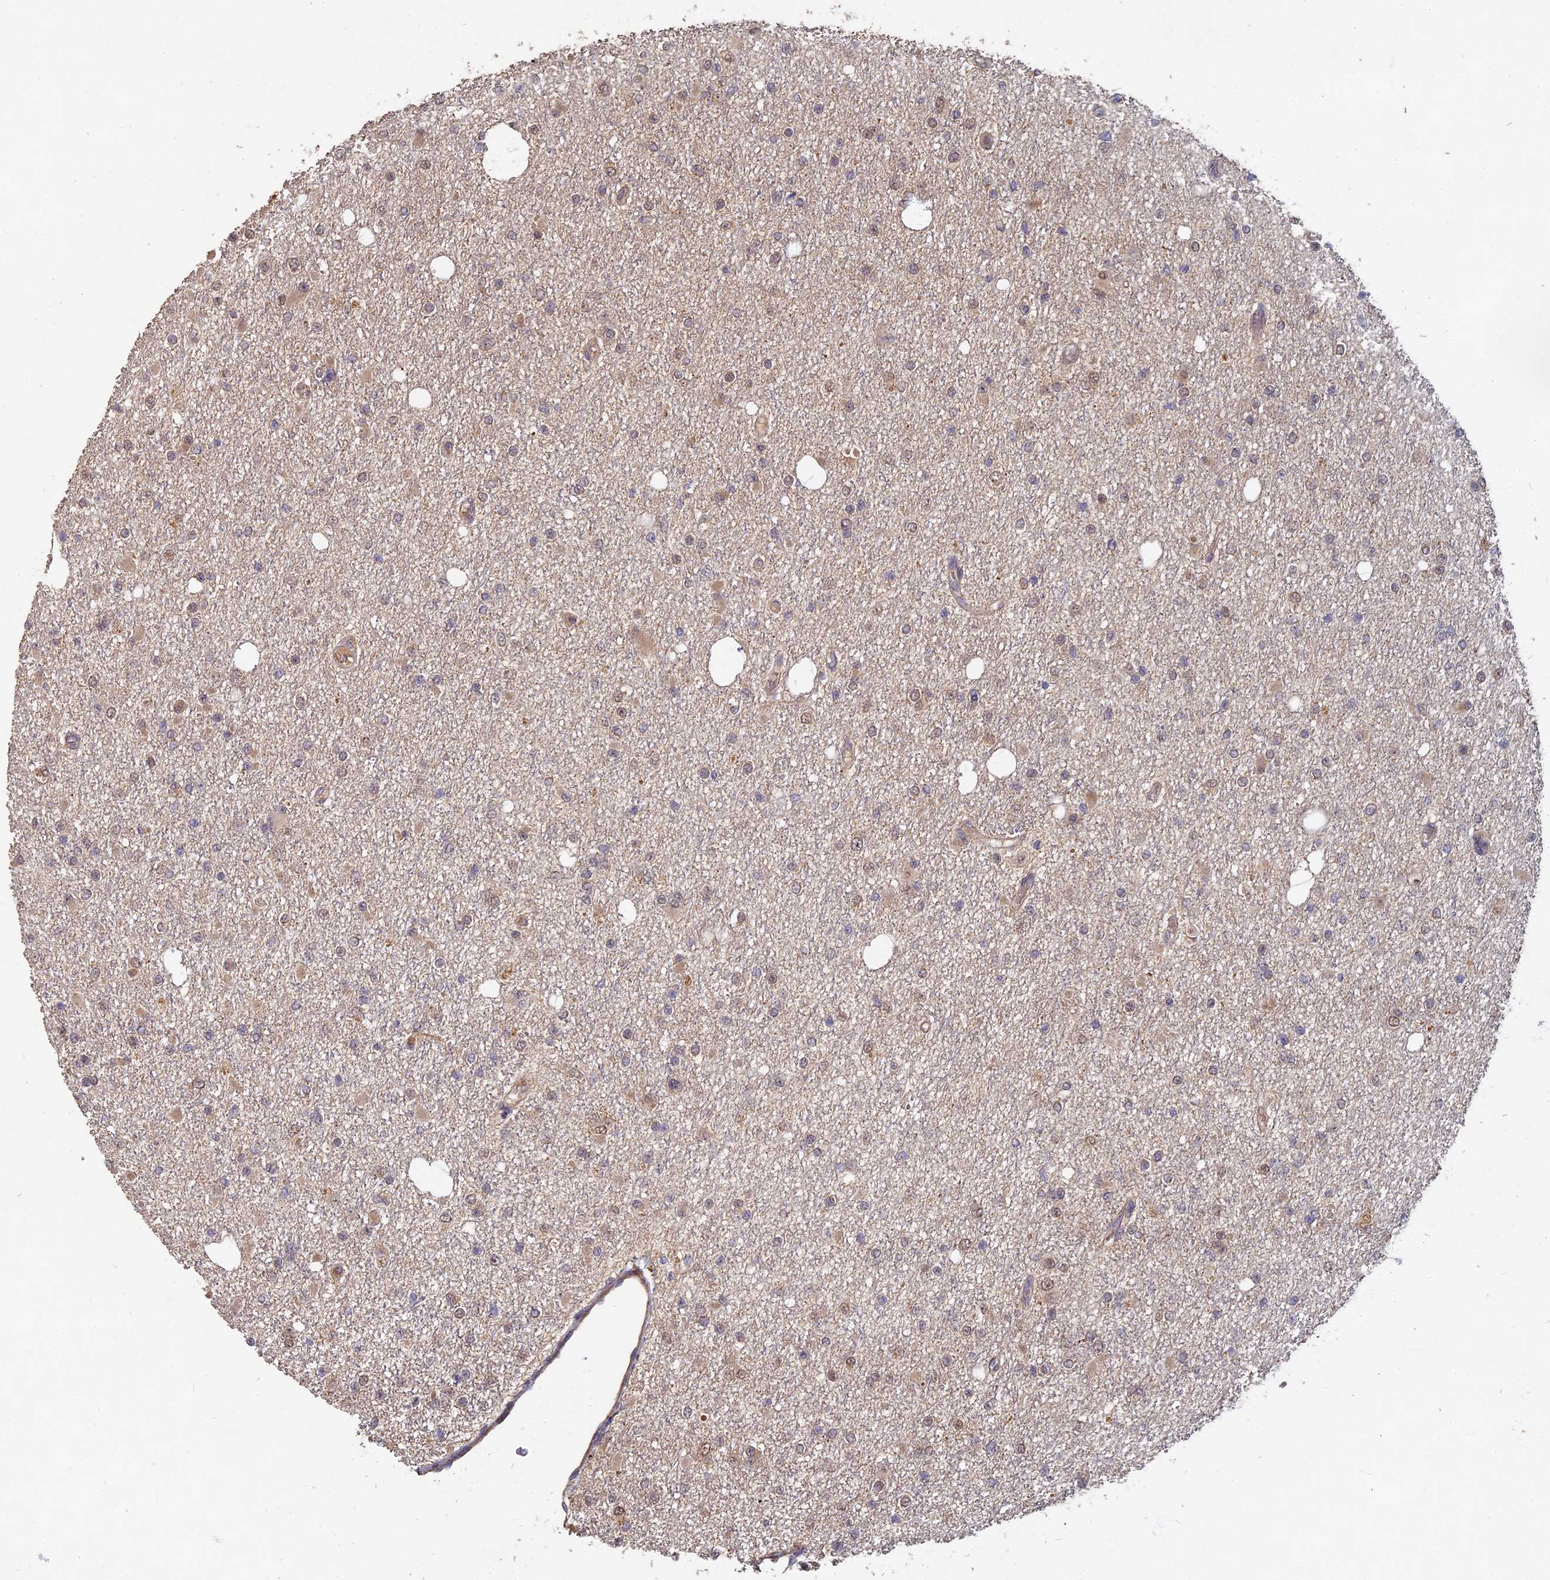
{"staining": {"intensity": "negative", "quantity": "none", "location": "none"}, "tissue": "glioma", "cell_type": "Tumor cells", "image_type": "cancer", "snomed": [{"axis": "morphology", "description": "Glioma, malignant, Low grade"}, {"axis": "topography", "description": "Brain"}], "caption": "A histopathology image of human malignant glioma (low-grade) is negative for staining in tumor cells.", "gene": "RSPH3", "patient": {"sex": "female", "age": 22}}